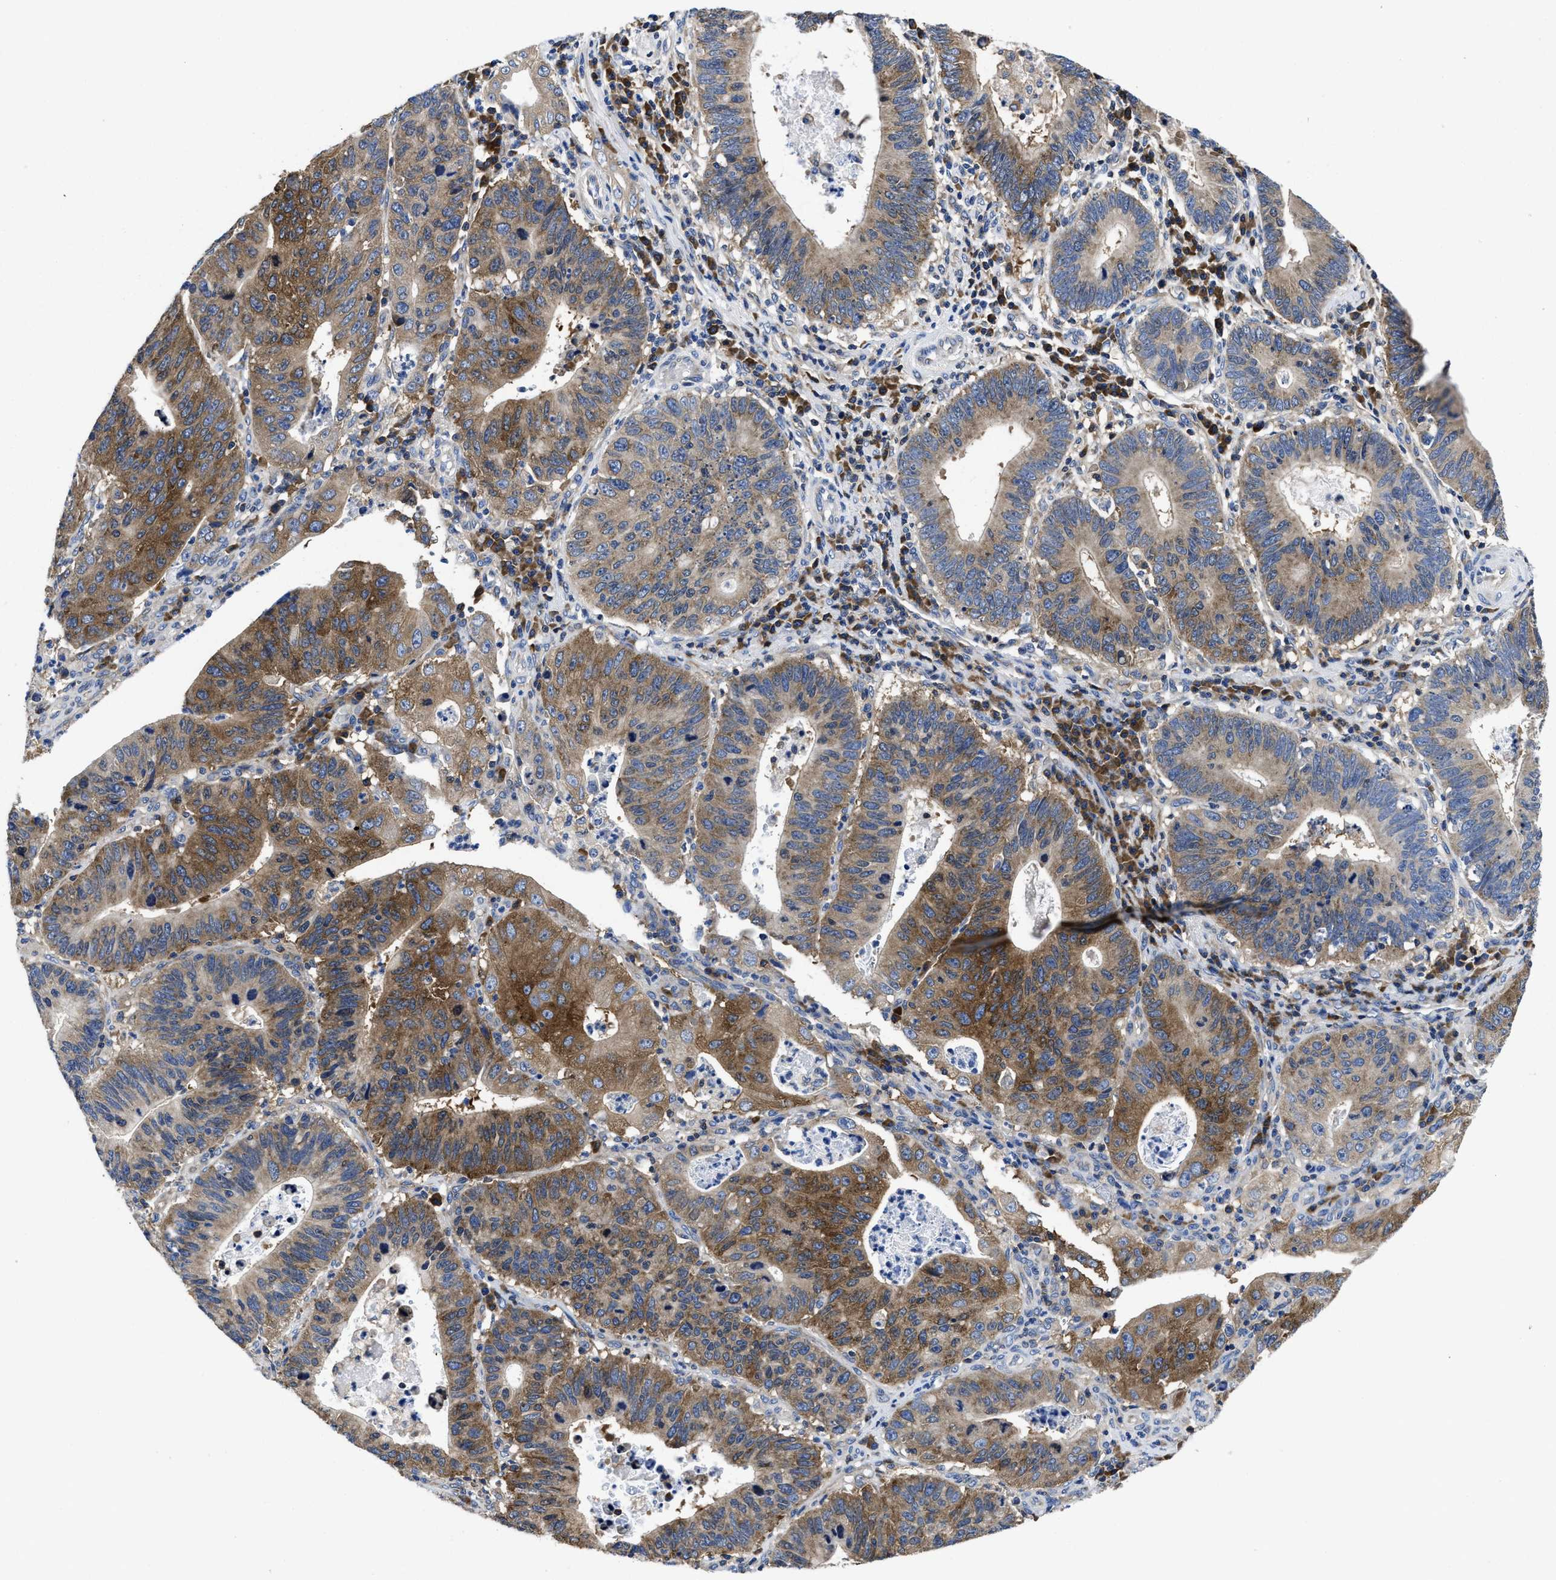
{"staining": {"intensity": "moderate", "quantity": ">75%", "location": "cytoplasmic/membranous"}, "tissue": "stomach cancer", "cell_type": "Tumor cells", "image_type": "cancer", "snomed": [{"axis": "morphology", "description": "Adenocarcinoma, NOS"}, {"axis": "topography", "description": "Stomach"}], "caption": "Moderate cytoplasmic/membranous staining for a protein is present in about >75% of tumor cells of stomach cancer using immunohistochemistry.", "gene": "YARS1", "patient": {"sex": "male", "age": 59}}